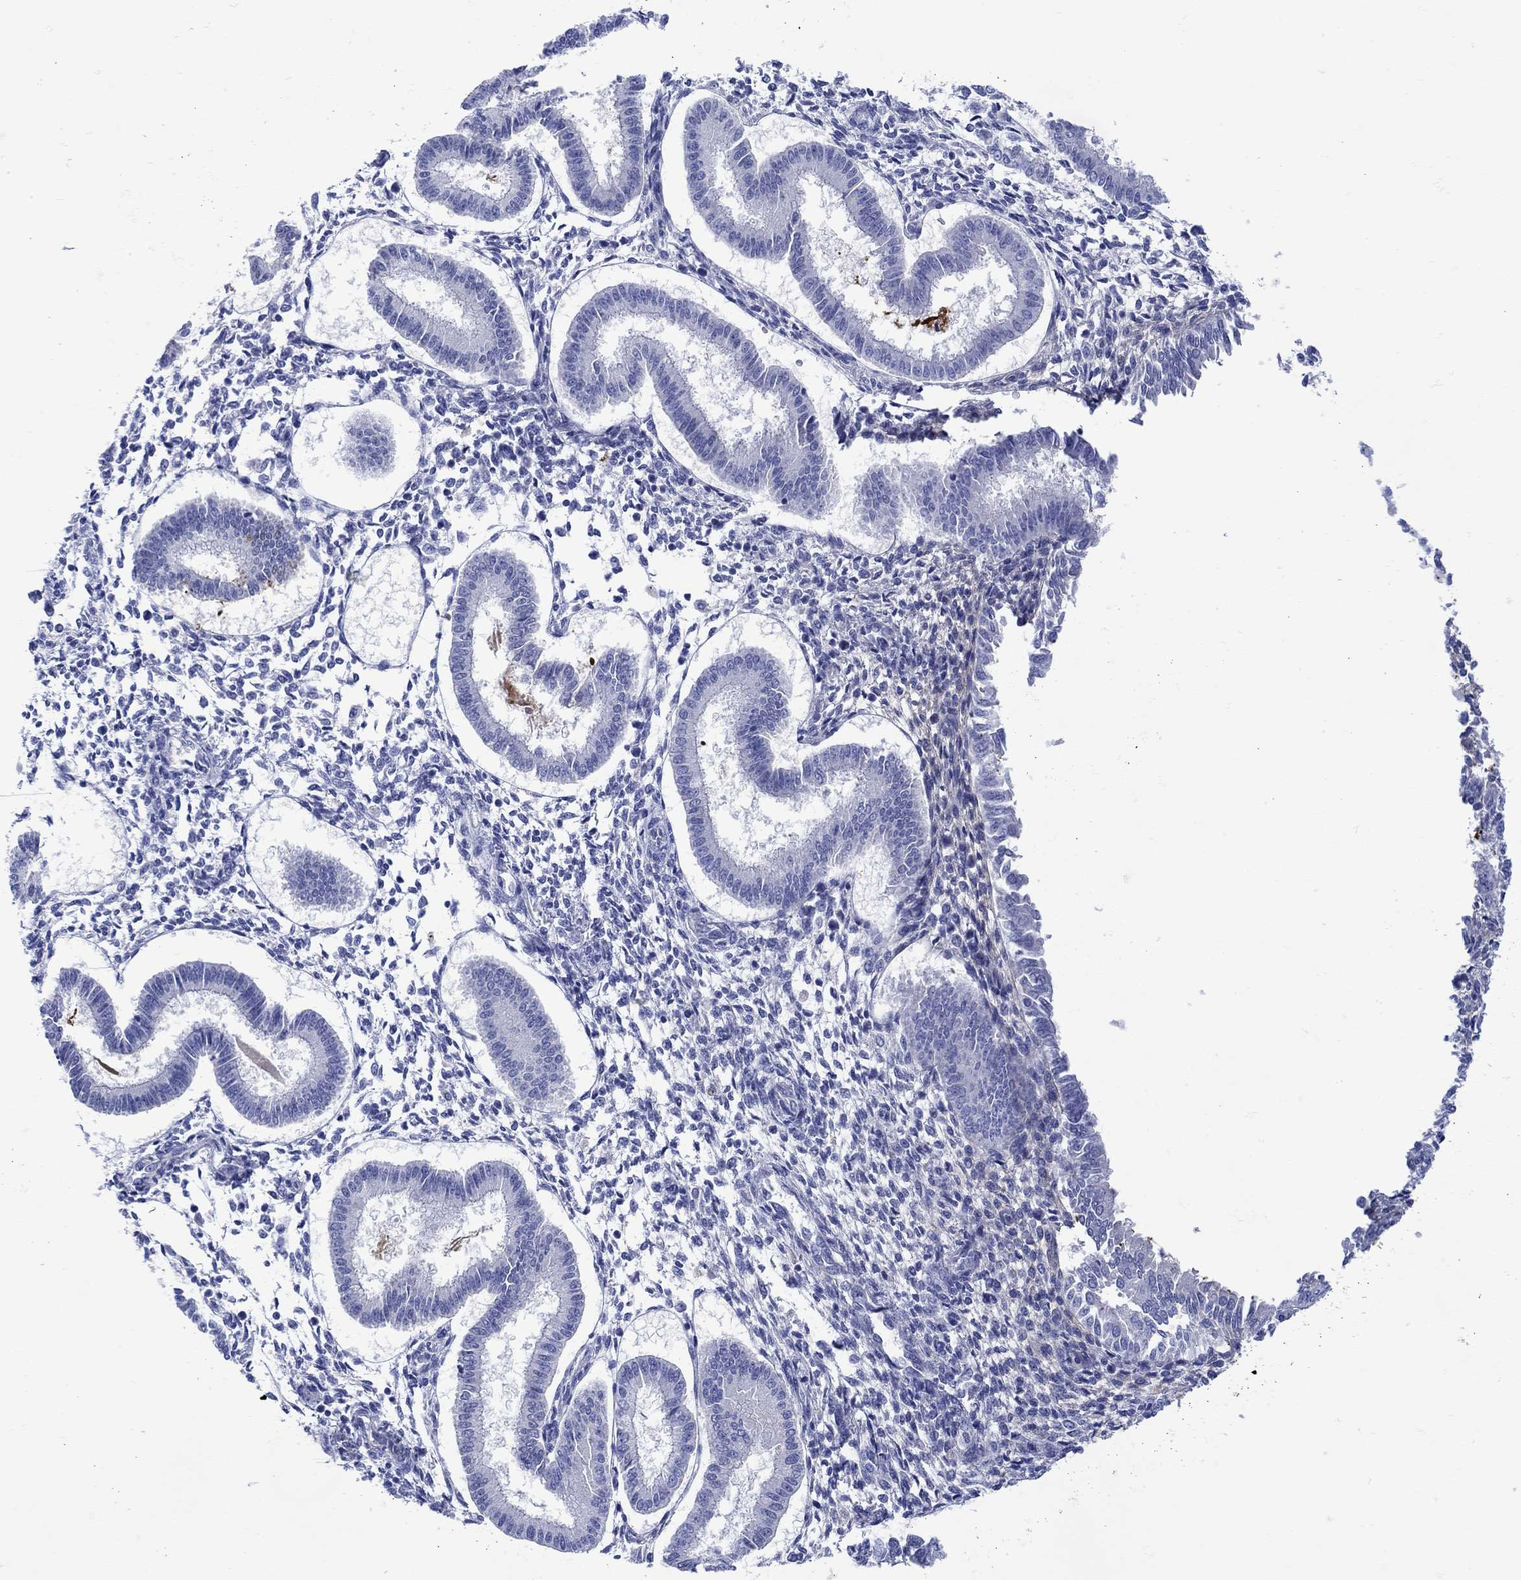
{"staining": {"intensity": "negative", "quantity": "none", "location": "none"}, "tissue": "endometrium", "cell_type": "Cells in endometrial stroma", "image_type": "normal", "snomed": [{"axis": "morphology", "description": "Normal tissue, NOS"}, {"axis": "topography", "description": "Endometrium"}], "caption": "Image shows no protein expression in cells in endometrial stroma of normal endometrium. (DAB IHC, high magnification).", "gene": "ANKMY1", "patient": {"sex": "female", "age": 43}}